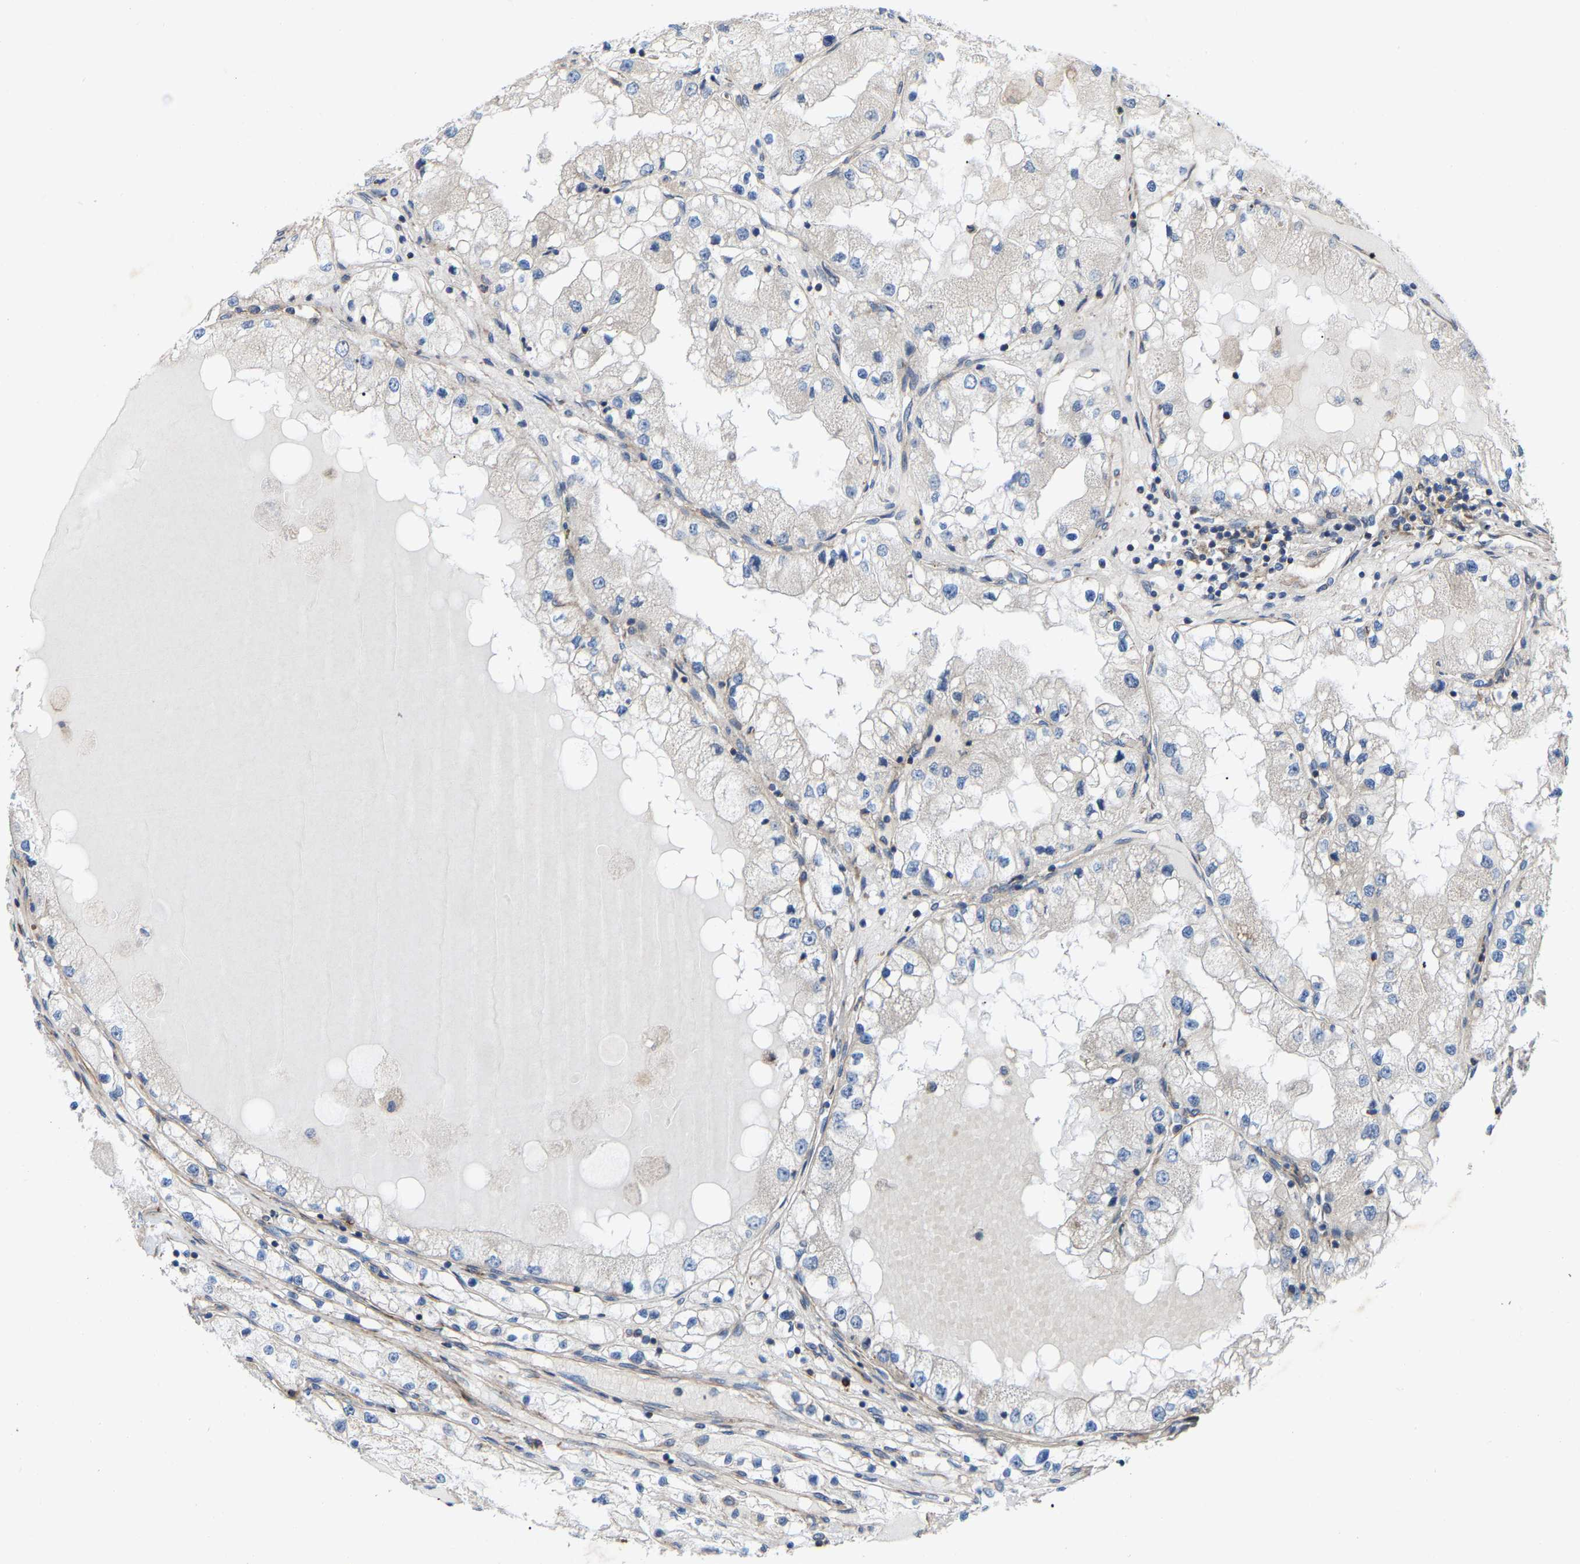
{"staining": {"intensity": "negative", "quantity": "none", "location": "none"}, "tissue": "renal cancer", "cell_type": "Tumor cells", "image_type": "cancer", "snomed": [{"axis": "morphology", "description": "Adenocarcinoma, NOS"}, {"axis": "topography", "description": "Kidney"}], "caption": "IHC micrograph of neoplastic tissue: human adenocarcinoma (renal) stained with DAB (3,3'-diaminobenzidine) exhibits no significant protein staining in tumor cells.", "gene": "TOR1B", "patient": {"sex": "male", "age": 68}}